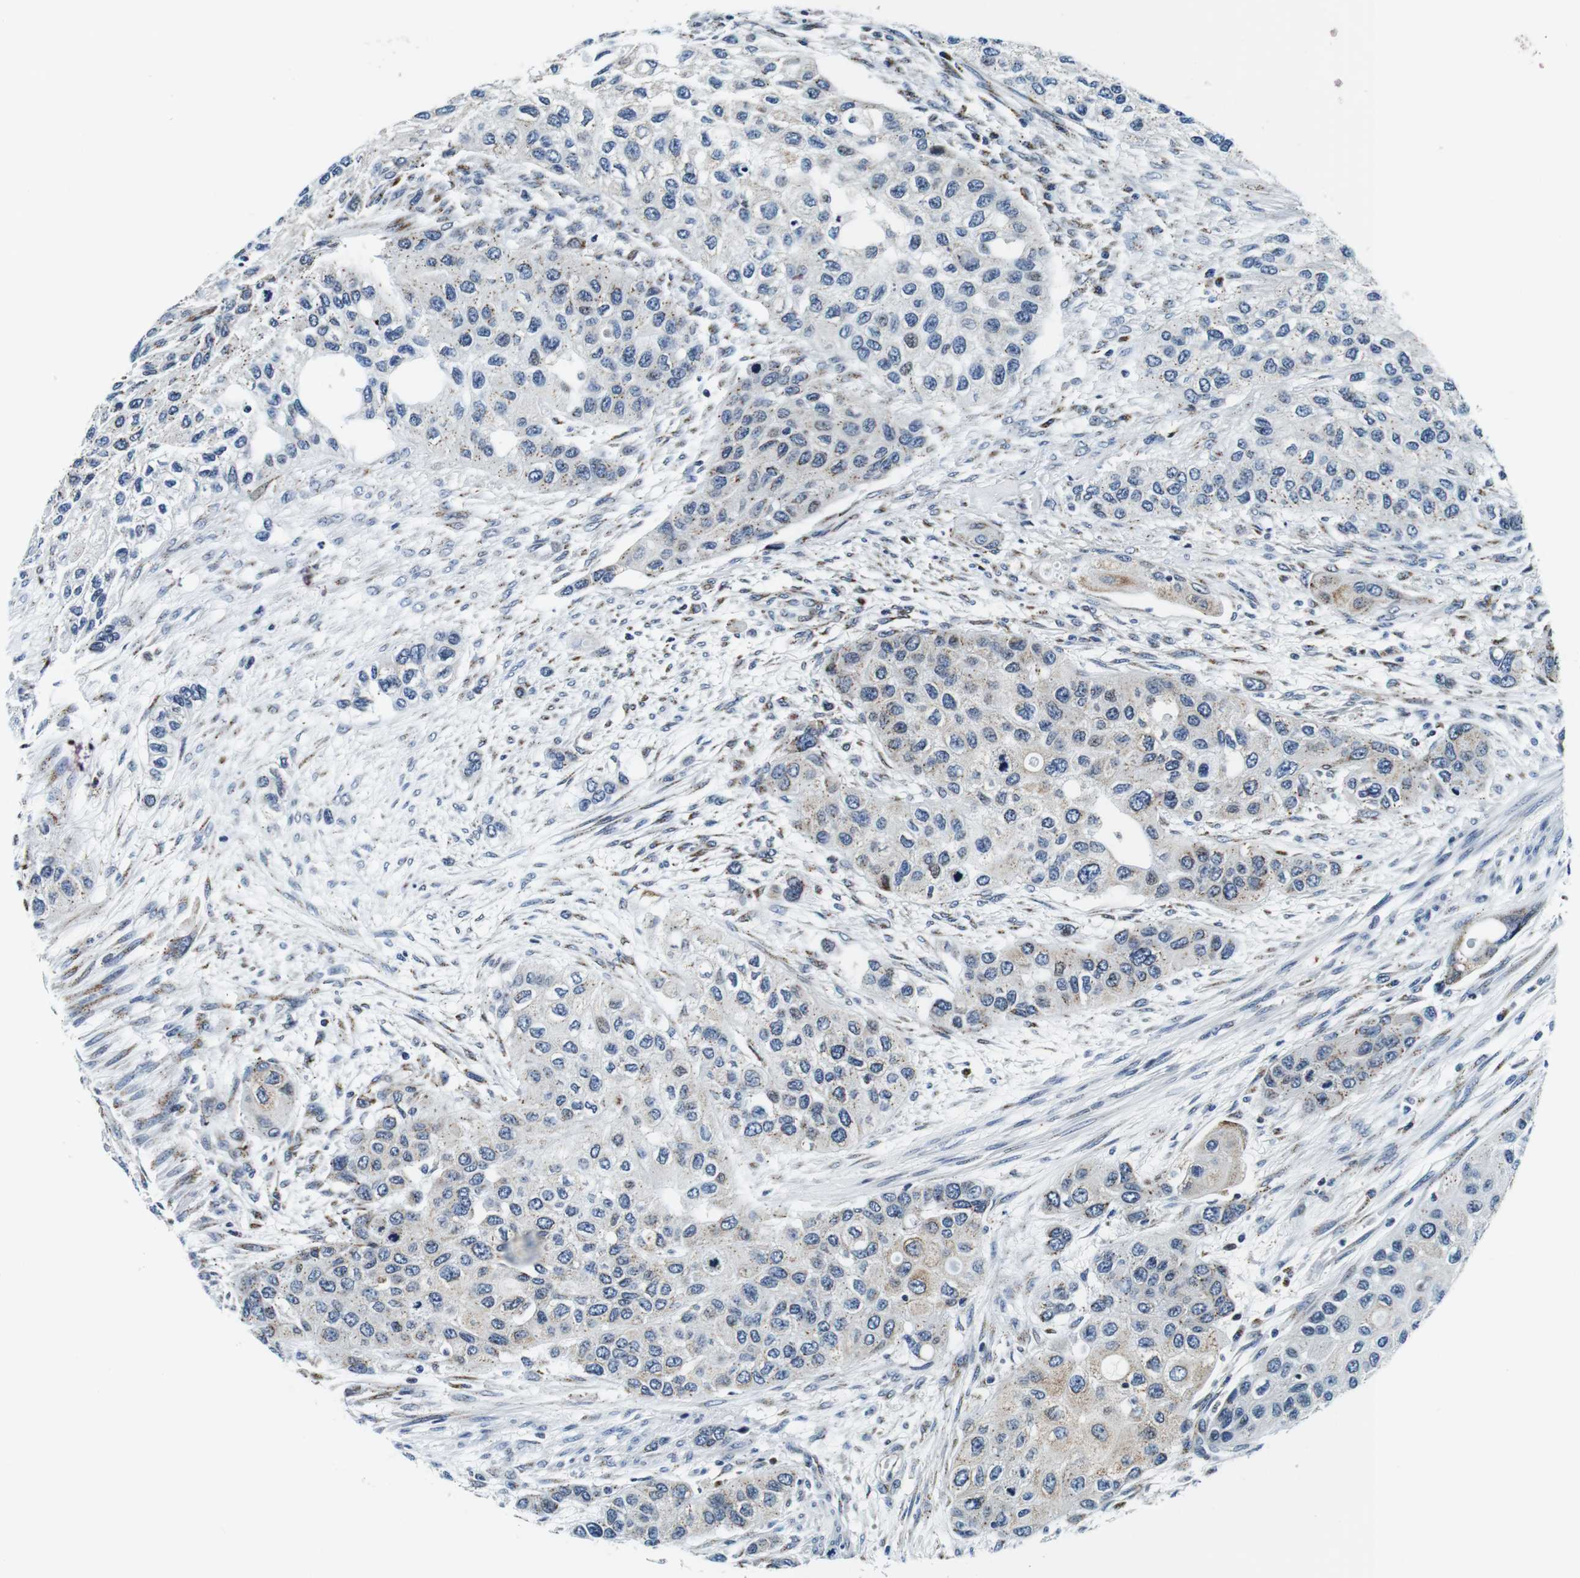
{"staining": {"intensity": "weak", "quantity": "<25%", "location": "cytoplasmic/membranous"}, "tissue": "urothelial cancer", "cell_type": "Tumor cells", "image_type": "cancer", "snomed": [{"axis": "morphology", "description": "Urothelial carcinoma, High grade"}, {"axis": "topography", "description": "Urinary bladder"}], "caption": "A micrograph of urothelial cancer stained for a protein displays no brown staining in tumor cells. (Immunohistochemistry, brightfield microscopy, high magnification).", "gene": "FAR2", "patient": {"sex": "female", "age": 56}}